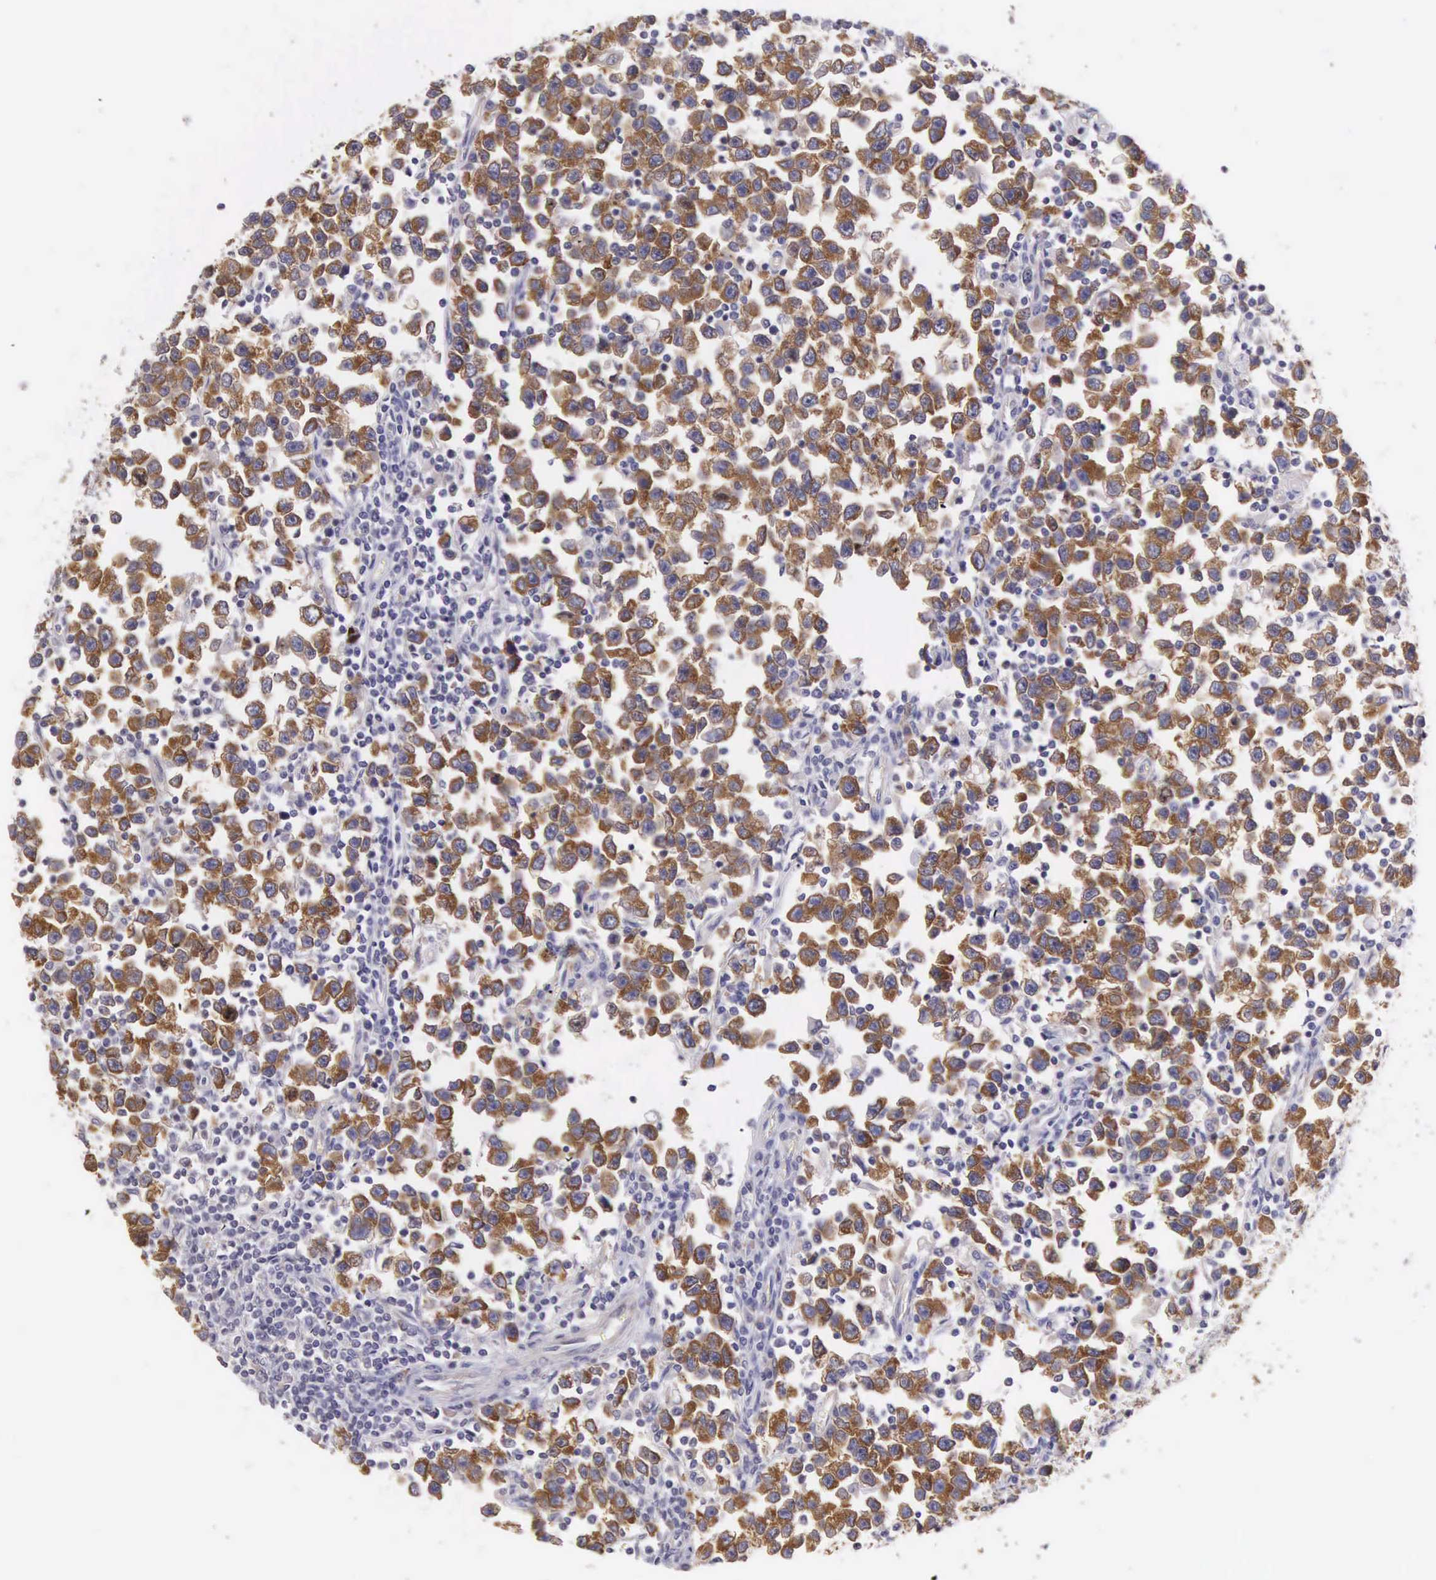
{"staining": {"intensity": "moderate", "quantity": ">75%", "location": "cytoplasmic/membranous"}, "tissue": "testis cancer", "cell_type": "Tumor cells", "image_type": "cancer", "snomed": [{"axis": "morphology", "description": "Seminoma, NOS"}, {"axis": "topography", "description": "Testis"}], "caption": "Testis cancer (seminoma) was stained to show a protein in brown. There is medium levels of moderate cytoplasmic/membranous staining in about >75% of tumor cells.", "gene": "OSBPL3", "patient": {"sex": "male", "age": 43}}